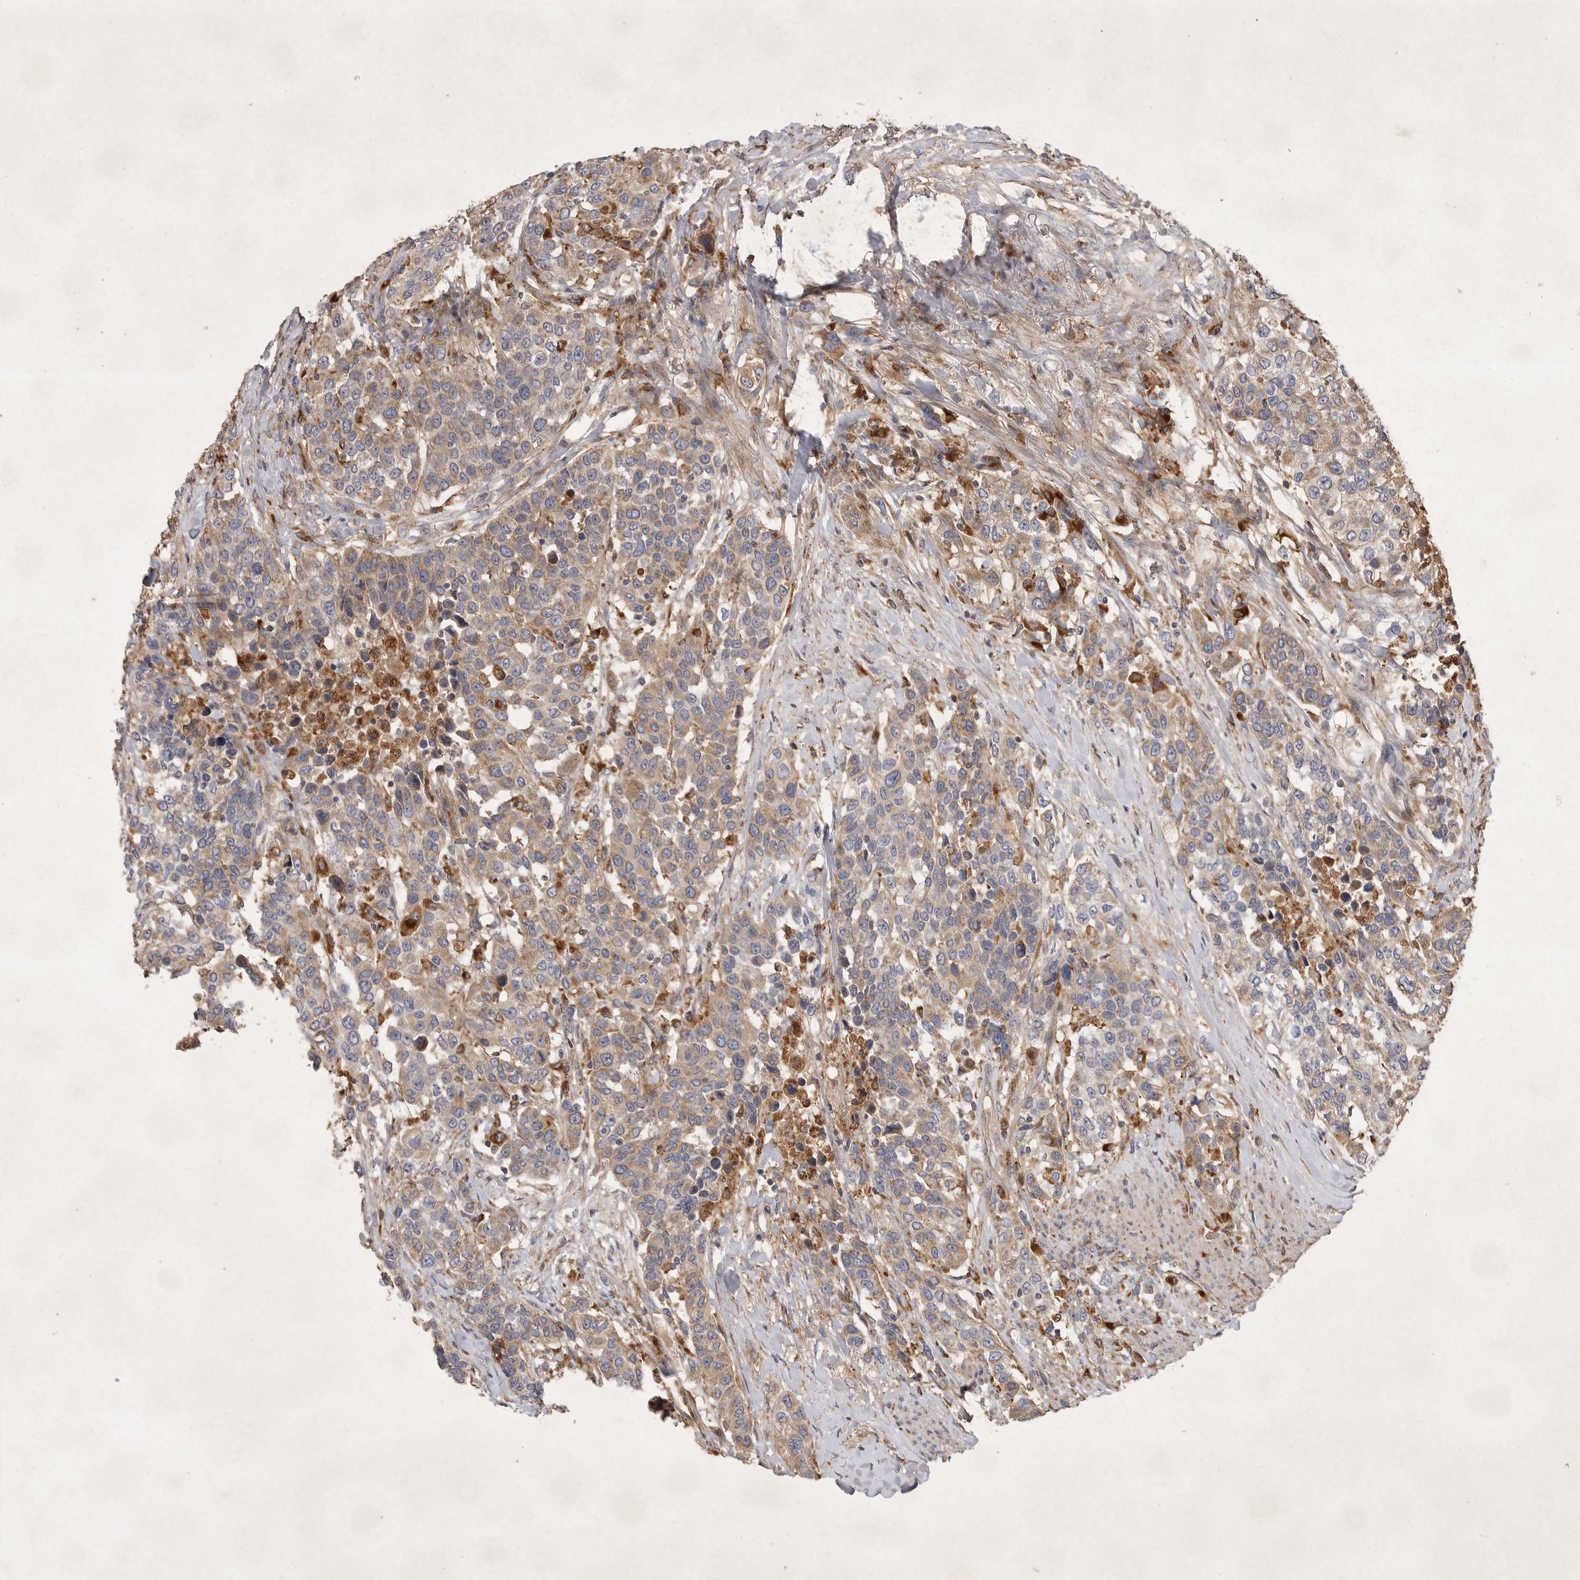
{"staining": {"intensity": "moderate", "quantity": "25%-75%", "location": "cytoplasmic/membranous"}, "tissue": "urothelial cancer", "cell_type": "Tumor cells", "image_type": "cancer", "snomed": [{"axis": "morphology", "description": "Urothelial carcinoma, High grade"}, {"axis": "topography", "description": "Urinary bladder"}], "caption": "Immunohistochemical staining of human urothelial cancer exhibits medium levels of moderate cytoplasmic/membranous protein positivity in approximately 25%-75% of tumor cells. (DAB IHC with brightfield microscopy, high magnification).", "gene": "MRPL41", "patient": {"sex": "female", "age": 80}}